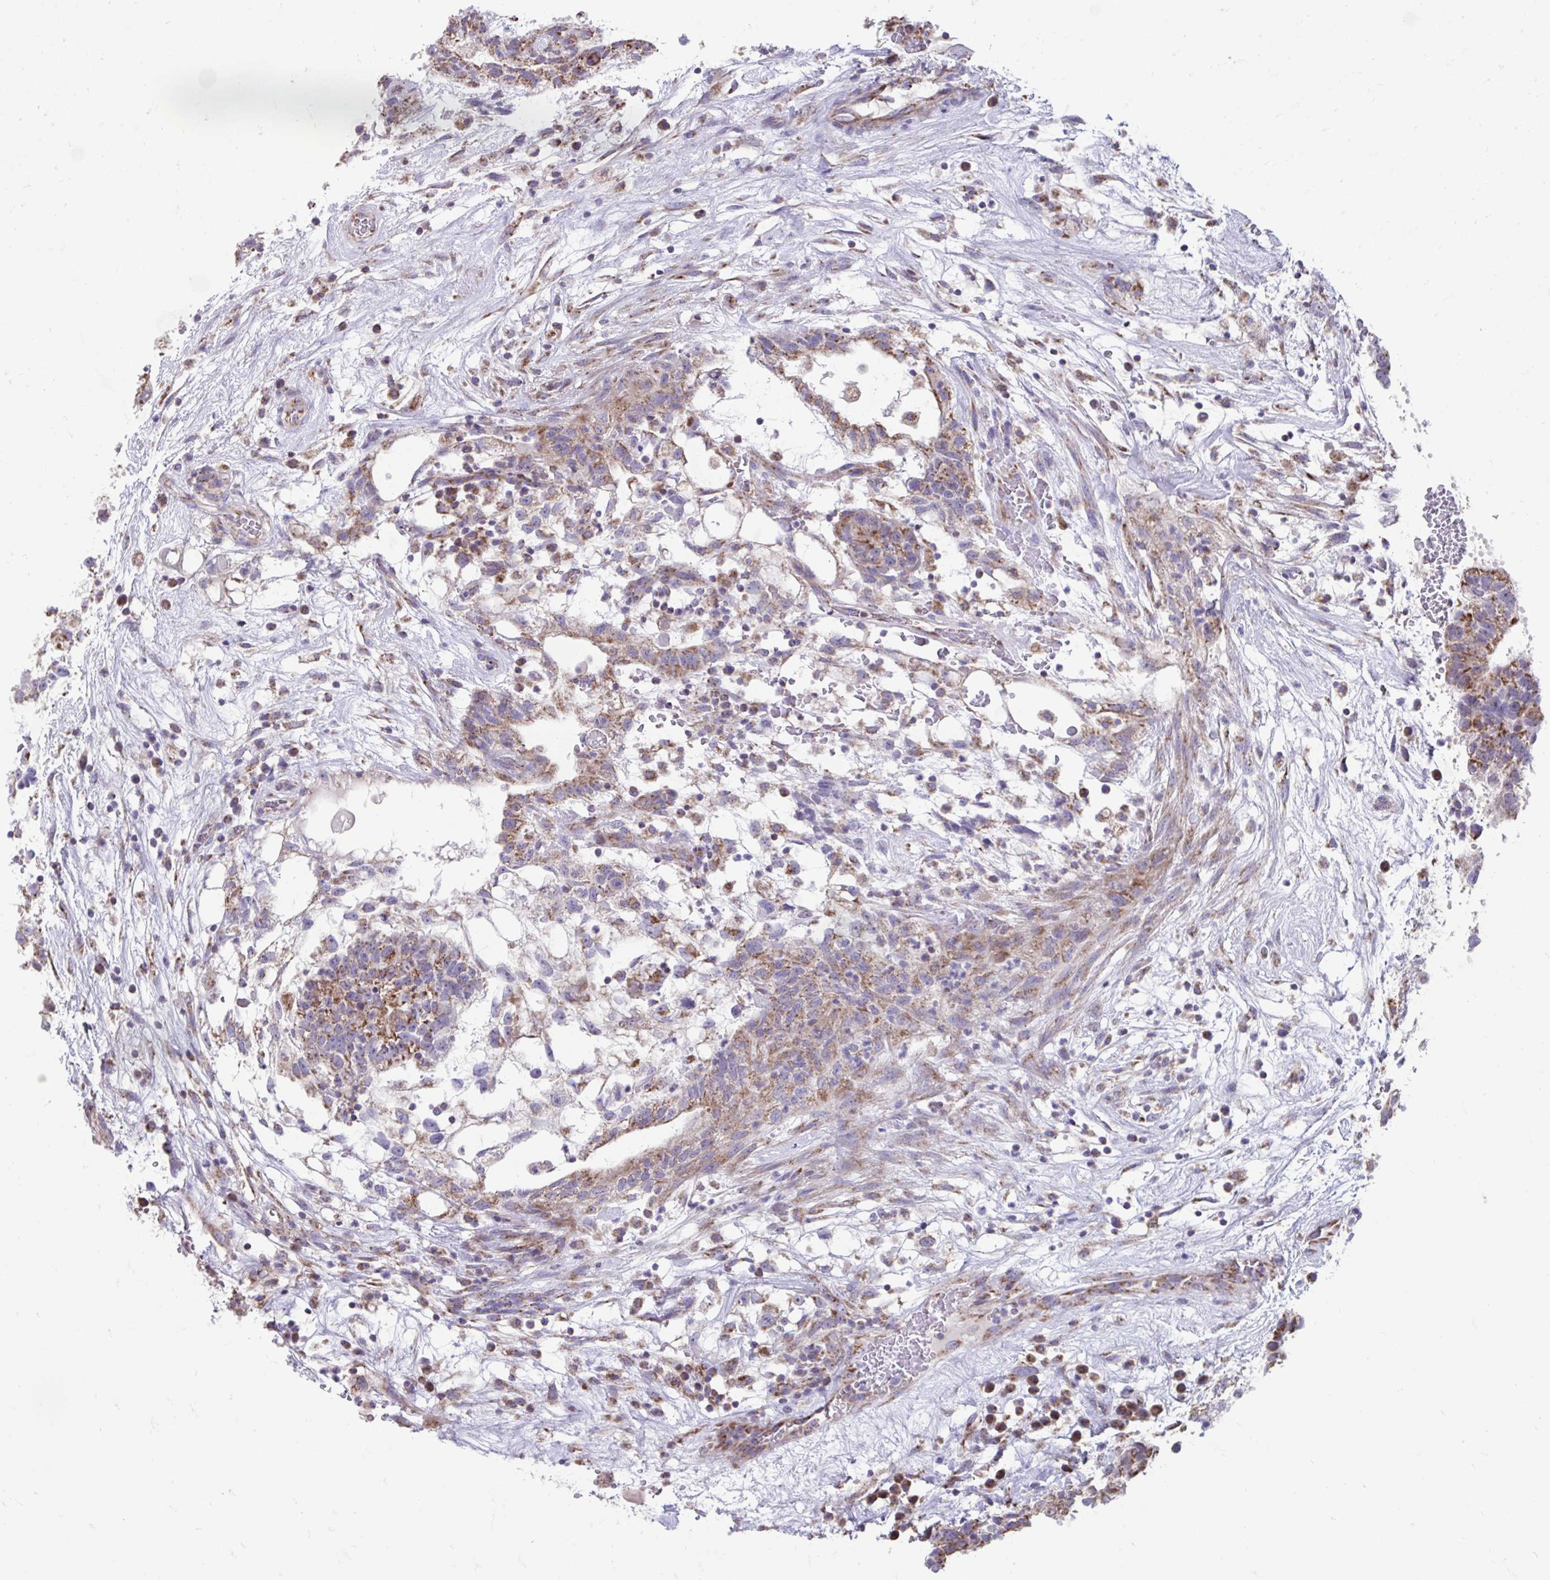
{"staining": {"intensity": "moderate", "quantity": ">75%", "location": "cytoplasmic/membranous"}, "tissue": "testis cancer", "cell_type": "Tumor cells", "image_type": "cancer", "snomed": [{"axis": "morphology", "description": "Normal tissue, NOS"}, {"axis": "morphology", "description": "Carcinoma, Embryonal, NOS"}, {"axis": "topography", "description": "Testis"}], "caption": "An image of human testis cancer stained for a protein shows moderate cytoplasmic/membranous brown staining in tumor cells.", "gene": "LINGO4", "patient": {"sex": "male", "age": 32}}